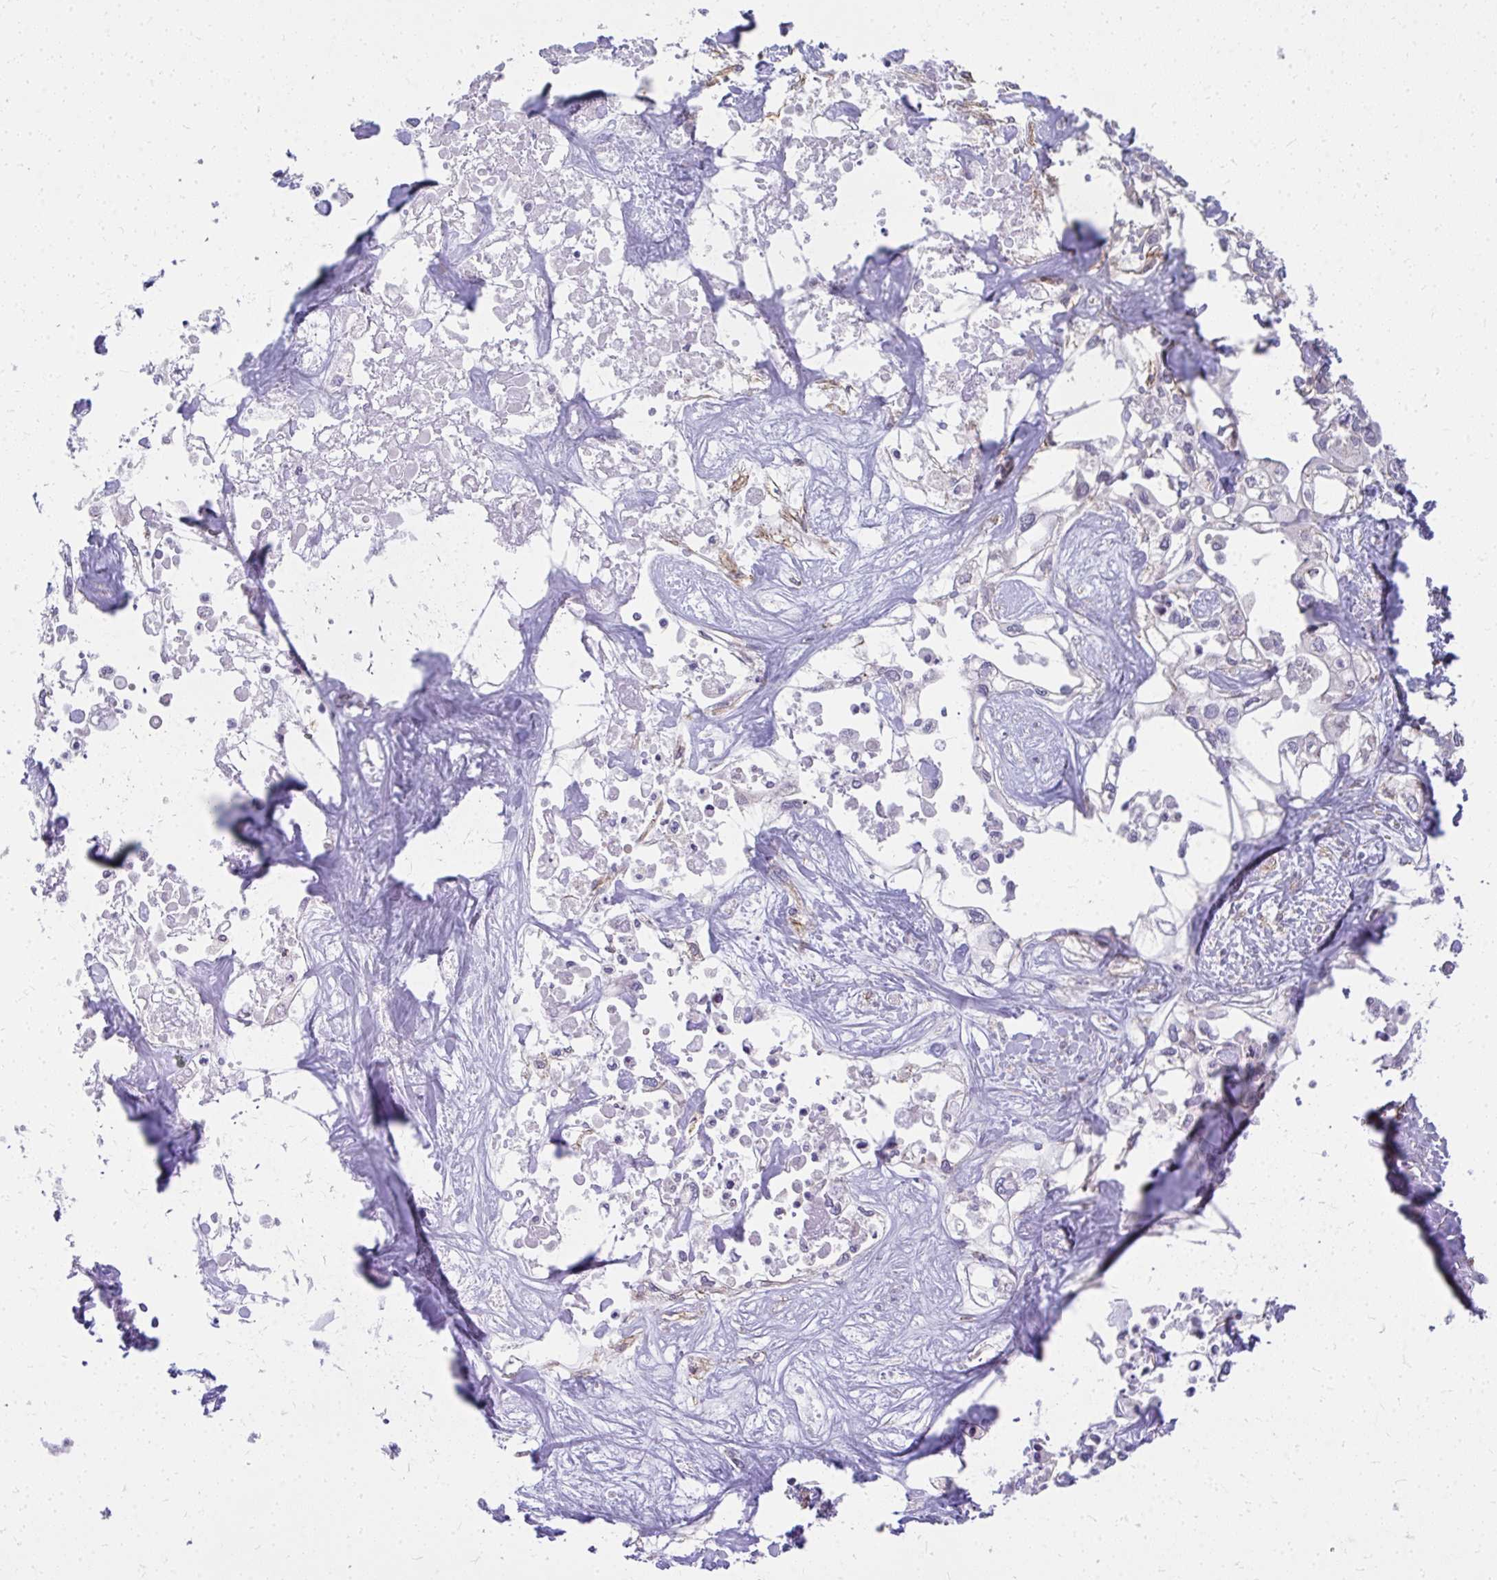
{"staining": {"intensity": "negative", "quantity": "none", "location": "none"}, "tissue": "liver cancer", "cell_type": "Tumor cells", "image_type": "cancer", "snomed": [{"axis": "morphology", "description": "Cholangiocarcinoma"}, {"axis": "topography", "description": "Liver"}], "caption": "Liver cancer was stained to show a protein in brown. There is no significant expression in tumor cells.", "gene": "RSKR", "patient": {"sex": "female", "age": 64}}